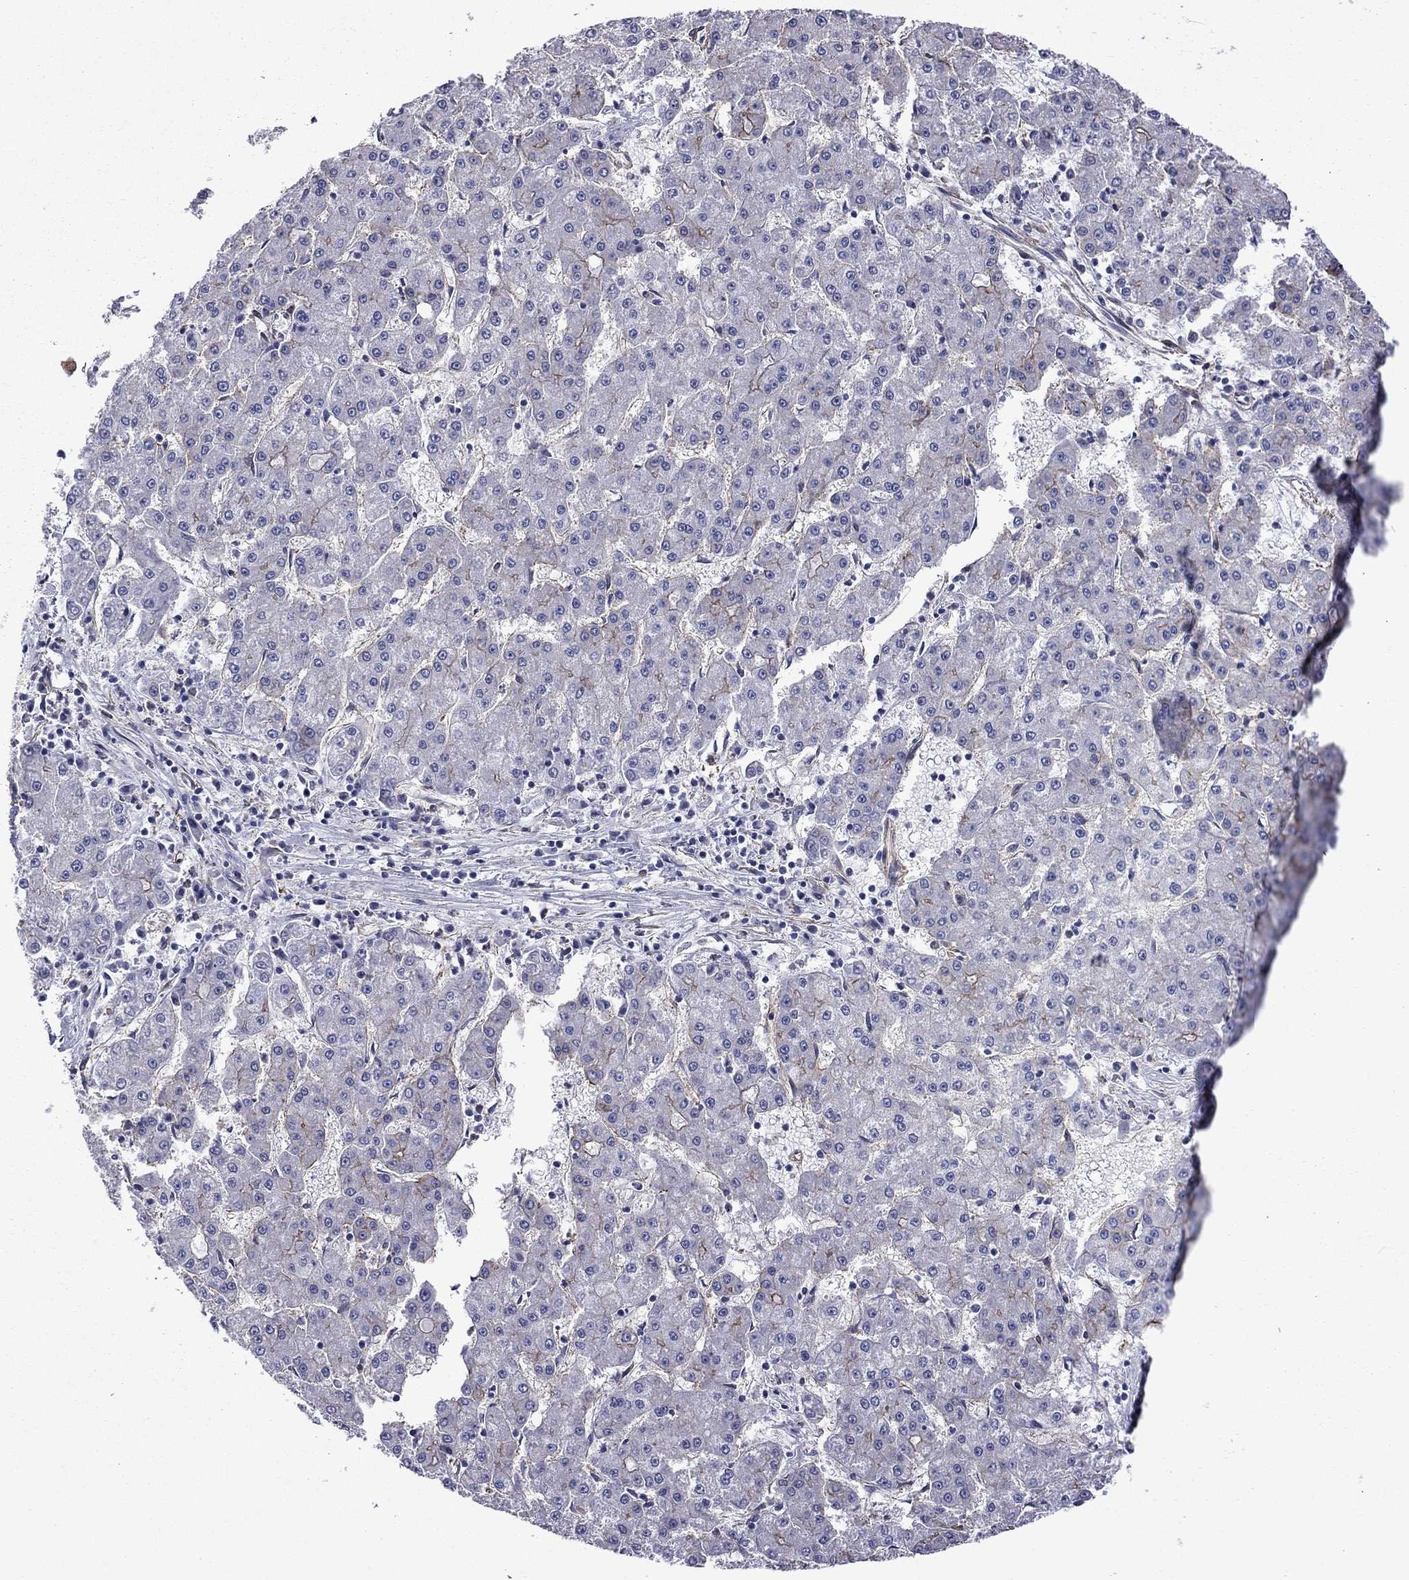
{"staining": {"intensity": "moderate", "quantity": "<25%", "location": "cytoplasmic/membranous"}, "tissue": "liver cancer", "cell_type": "Tumor cells", "image_type": "cancer", "snomed": [{"axis": "morphology", "description": "Carcinoma, Hepatocellular, NOS"}, {"axis": "topography", "description": "Liver"}], "caption": "This image exhibits hepatocellular carcinoma (liver) stained with immunohistochemistry (IHC) to label a protein in brown. The cytoplasmic/membranous of tumor cells show moderate positivity for the protein. Nuclei are counter-stained blue.", "gene": "TCHH", "patient": {"sex": "male", "age": 73}}